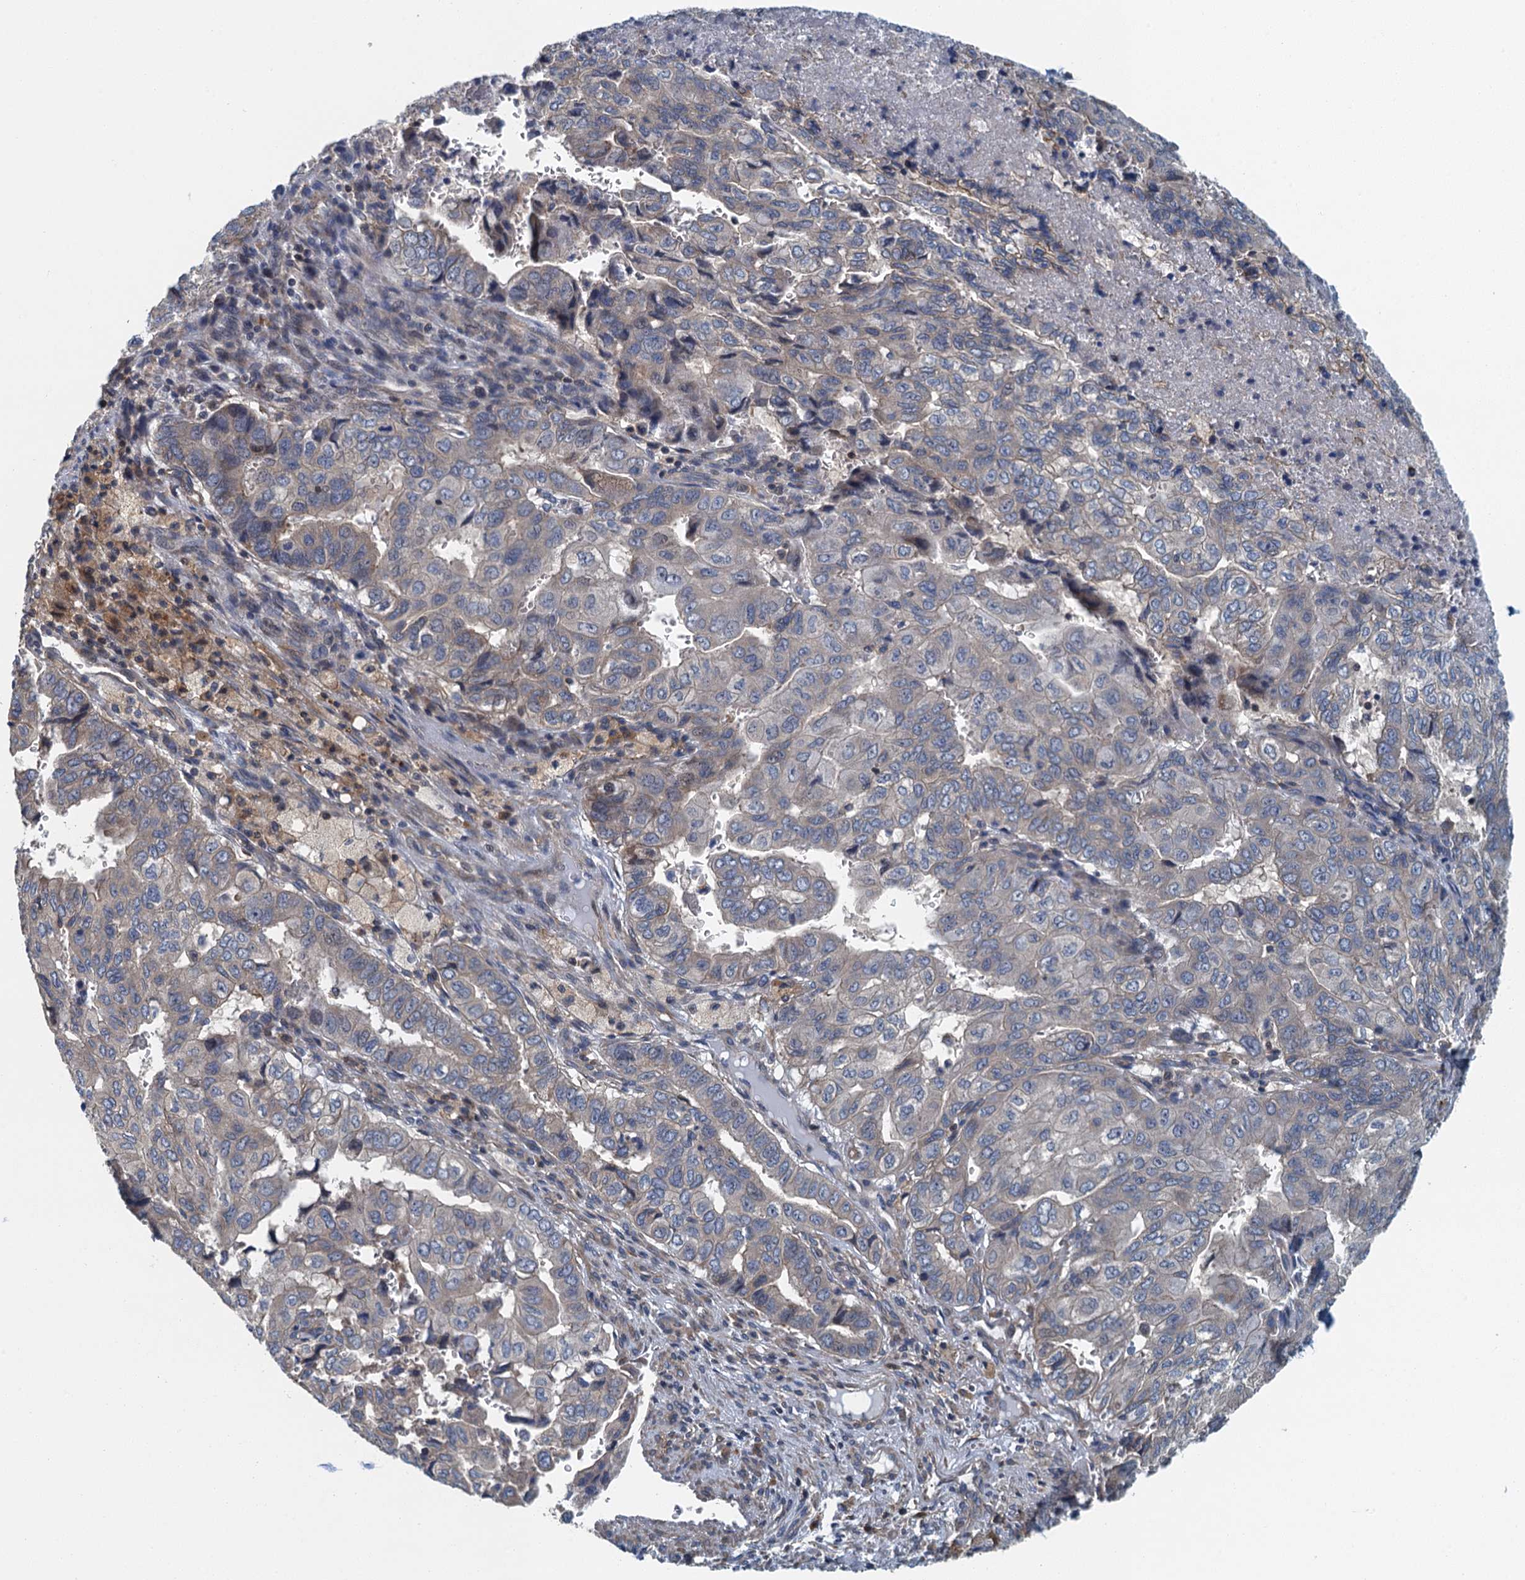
{"staining": {"intensity": "moderate", "quantity": "<25%", "location": "cytoplasmic/membranous"}, "tissue": "pancreatic cancer", "cell_type": "Tumor cells", "image_type": "cancer", "snomed": [{"axis": "morphology", "description": "Adenocarcinoma, NOS"}, {"axis": "topography", "description": "Pancreas"}], "caption": "Immunohistochemical staining of pancreatic cancer exhibits moderate cytoplasmic/membranous protein expression in approximately <25% of tumor cells.", "gene": "PPP1R14D", "patient": {"sex": "male", "age": 51}}